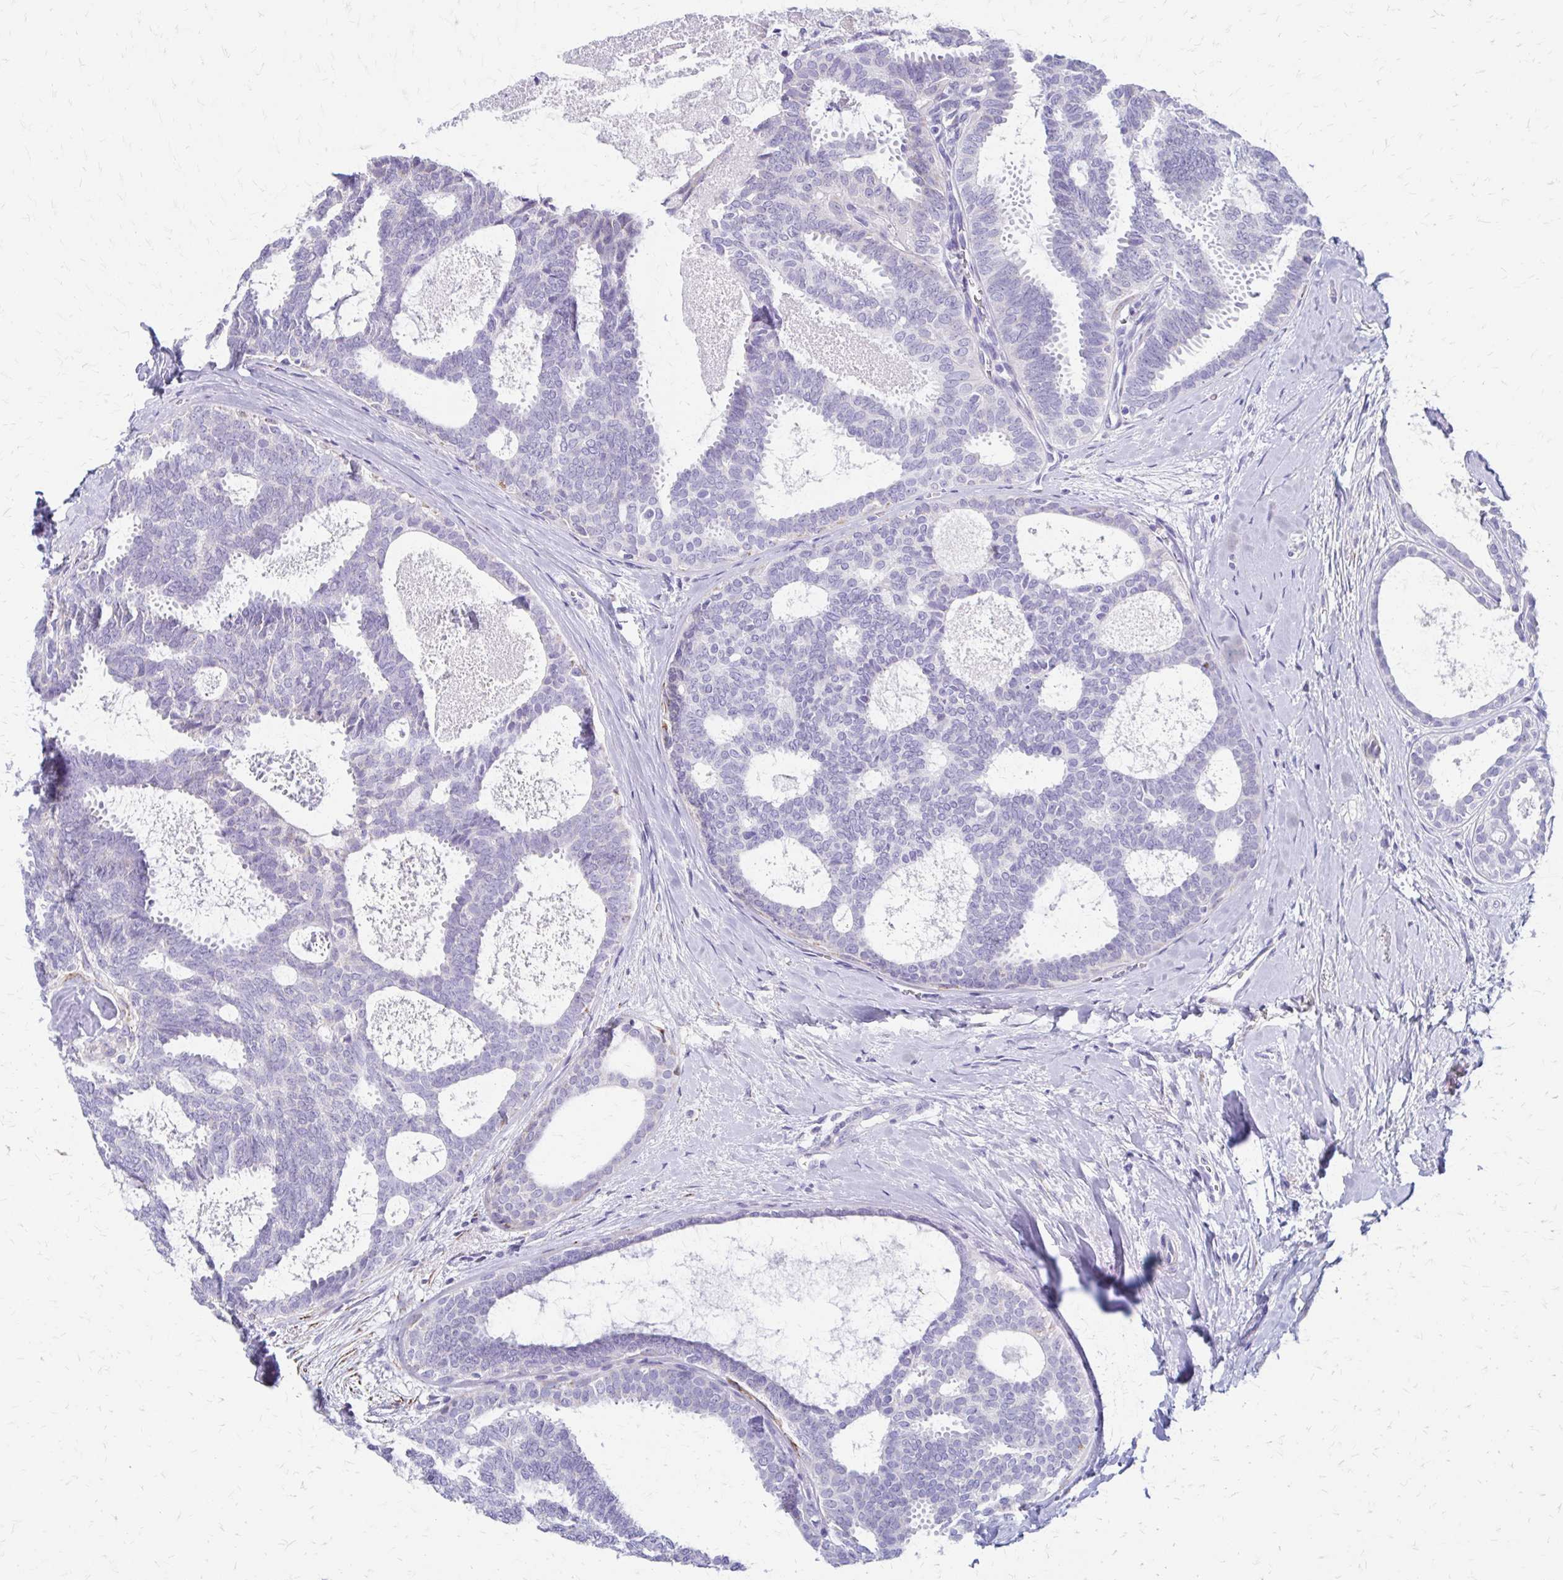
{"staining": {"intensity": "negative", "quantity": "none", "location": "none"}, "tissue": "breast cancer", "cell_type": "Tumor cells", "image_type": "cancer", "snomed": [{"axis": "morphology", "description": "Intraductal carcinoma, in situ"}, {"axis": "morphology", "description": "Duct carcinoma"}, {"axis": "morphology", "description": "Lobular carcinoma, in situ"}, {"axis": "topography", "description": "Breast"}], "caption": "Image shows no significant protein staining in tumor cells of breast cancer.", "gene": "ZSCAN5B", "patient": {"sex": "female", "age": 44}}